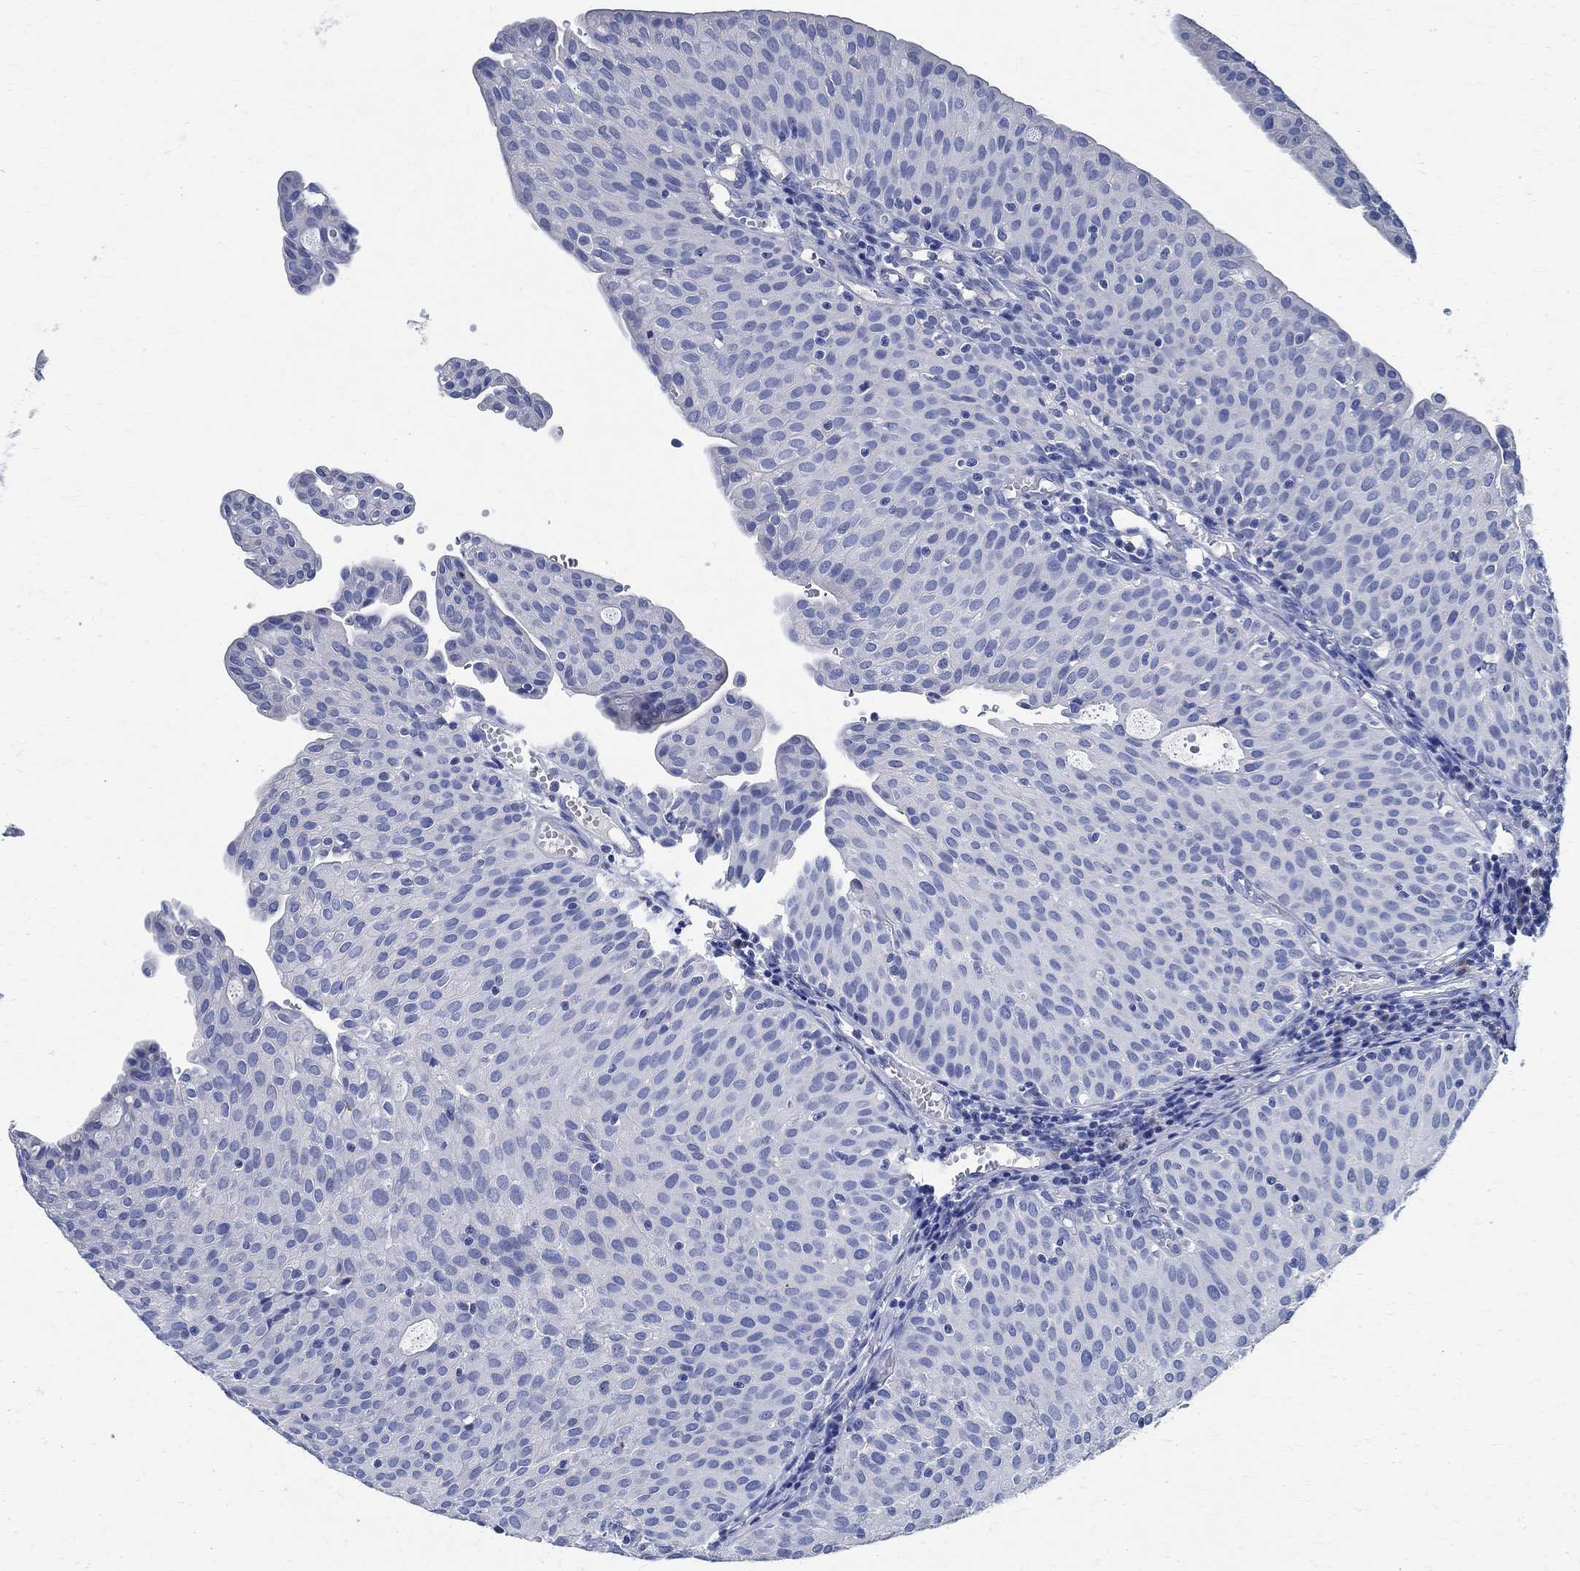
{"staining": {"intensity": "negative", "quantity": "none", "location": "none"}, "tissue": "urothelial cancer", "cell_type": "Tumor cells", "image_type": "cancer", "snomed": [{"axis": "morphology", "description": "Urothelial carcinoma, Low grade"}, {"axis": "topography", "description": "Urinary bladder"}], "caption": "Tumor cells show no significant staining in low-grade urothelial carcinoma.", "gene": "PRX", "patient": {"sex": "male", "age": 54}}